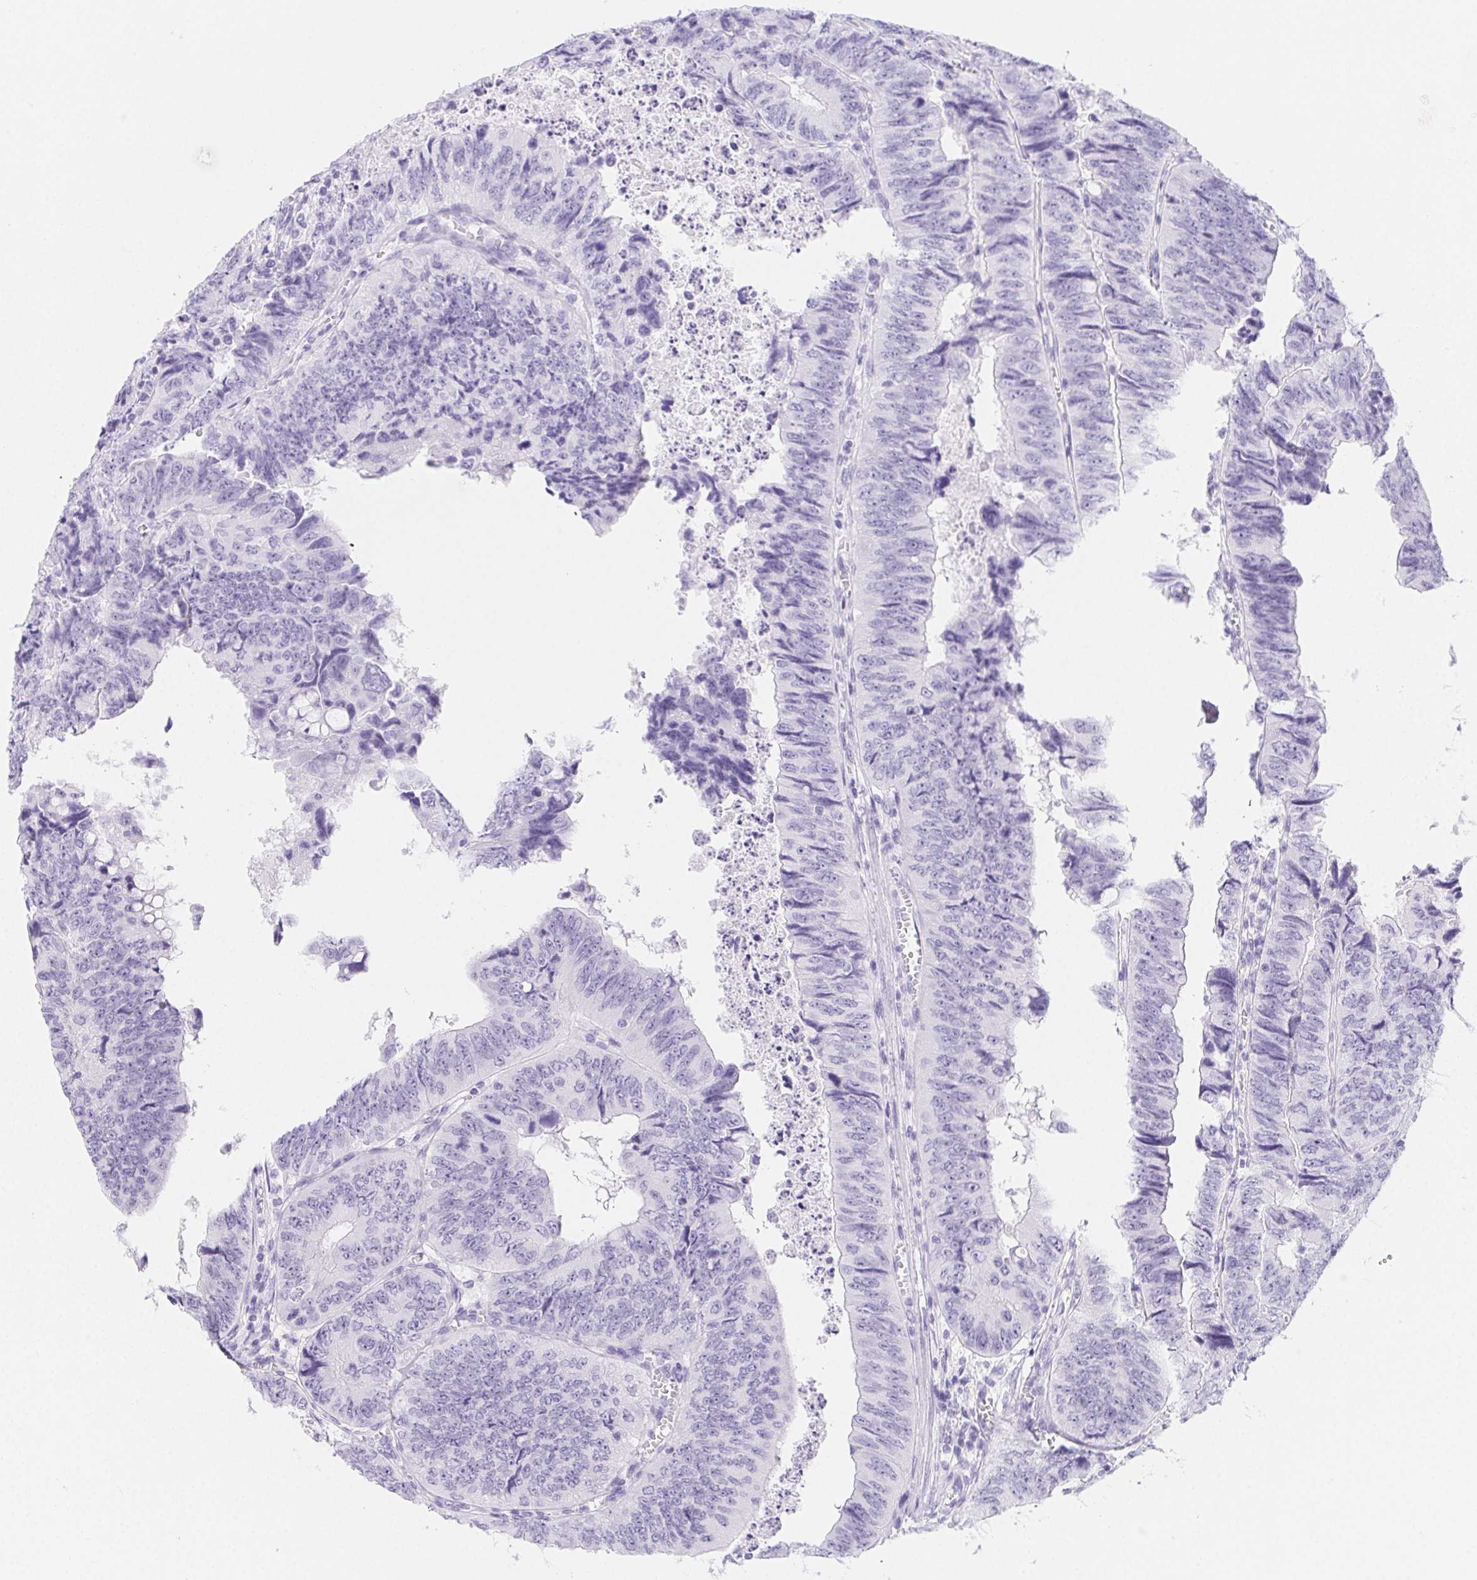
{"staining": {"intensity": "negative", "quantity": "none", "location": "none"}, "tissue": "colorectal cancer", "cell_type": "Tumor cells", "image_type": "cancer", "snomed": [{"axis": "morphology", "description": "Adenocarcinoma, NOS"}, {"axis": "topography", "description": "Colon"}], "caption": "The micrograph demonstrates no significant expression in tumor cells of adenocarcinoma (colorectal).", "gene": "ZBBX", "patient": {"sex": "female", "age": 84}}